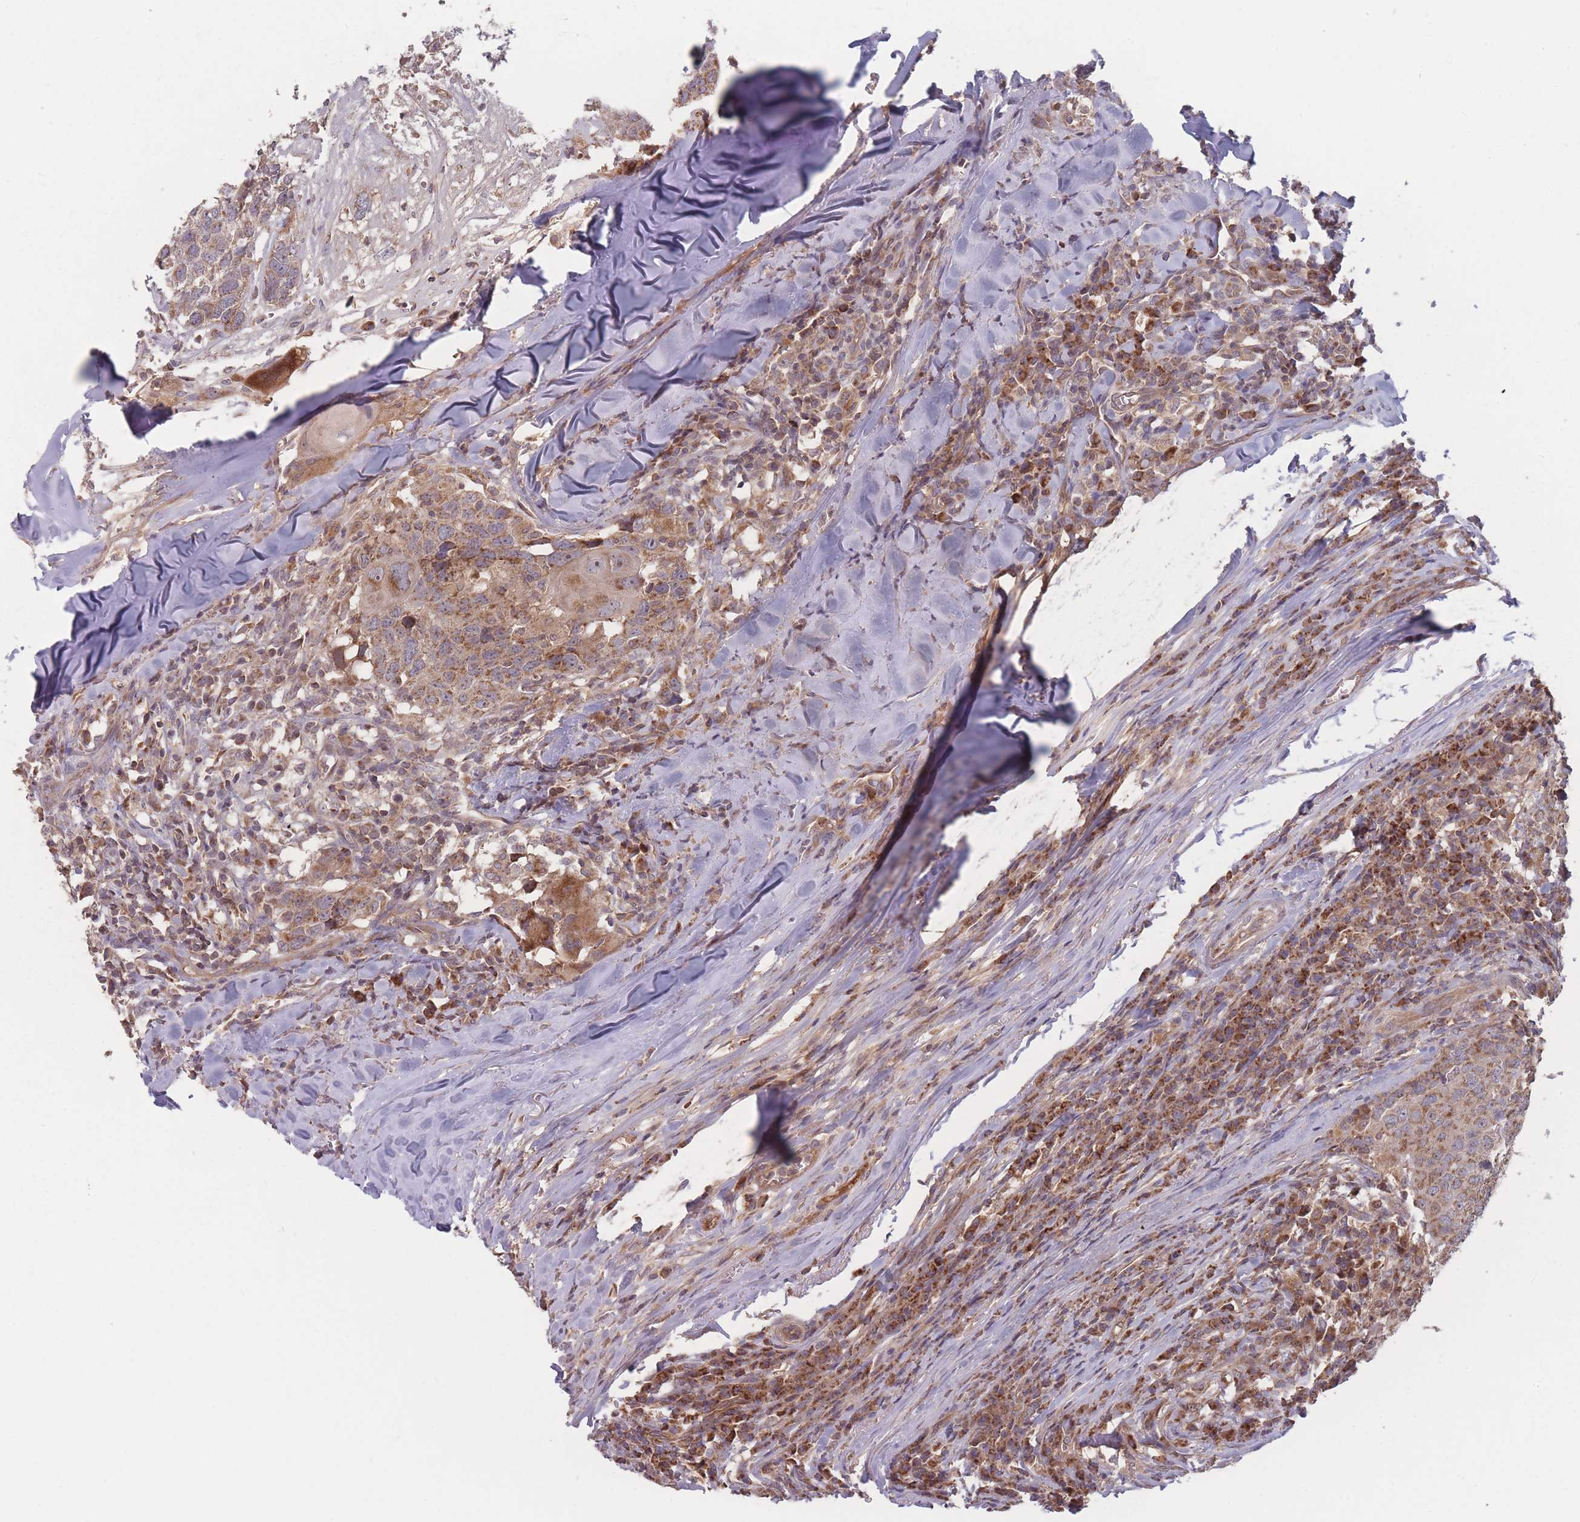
{"staining": {"intensity": "moderate", "quantity": ">75%", "location": "cytoplasmic/membranous"}, "tissue": "head and neck cancer", "cell_type": "Tumor cells", "image_type": "cancer", "snomed": [{"axis": "morphology", "description": "Normal tissue, NOS"}, {"axis": "morphology", "description": "Squamous cell carcinoma, NOS"}, {"axis": "topography", "description": "Skeletal muscle"}, {"axis": "topography", "description": "Vascular tissue"}, {"axis": "topography", "description": "Peripheral nerve tissue"}, {"axis": "topography", "description": "Head-Neck"}], "caption": "Immunohistochemistry photomicrograph of human head and neck squamous cell carcinoma stained for a protein (brown), which displays medium levels of moderate cytoplasmic/membranous positivity in approximately >75% of tumor cells.", "gene": "ATP5MG", "patient": {"sex": "male", "age": 66}}